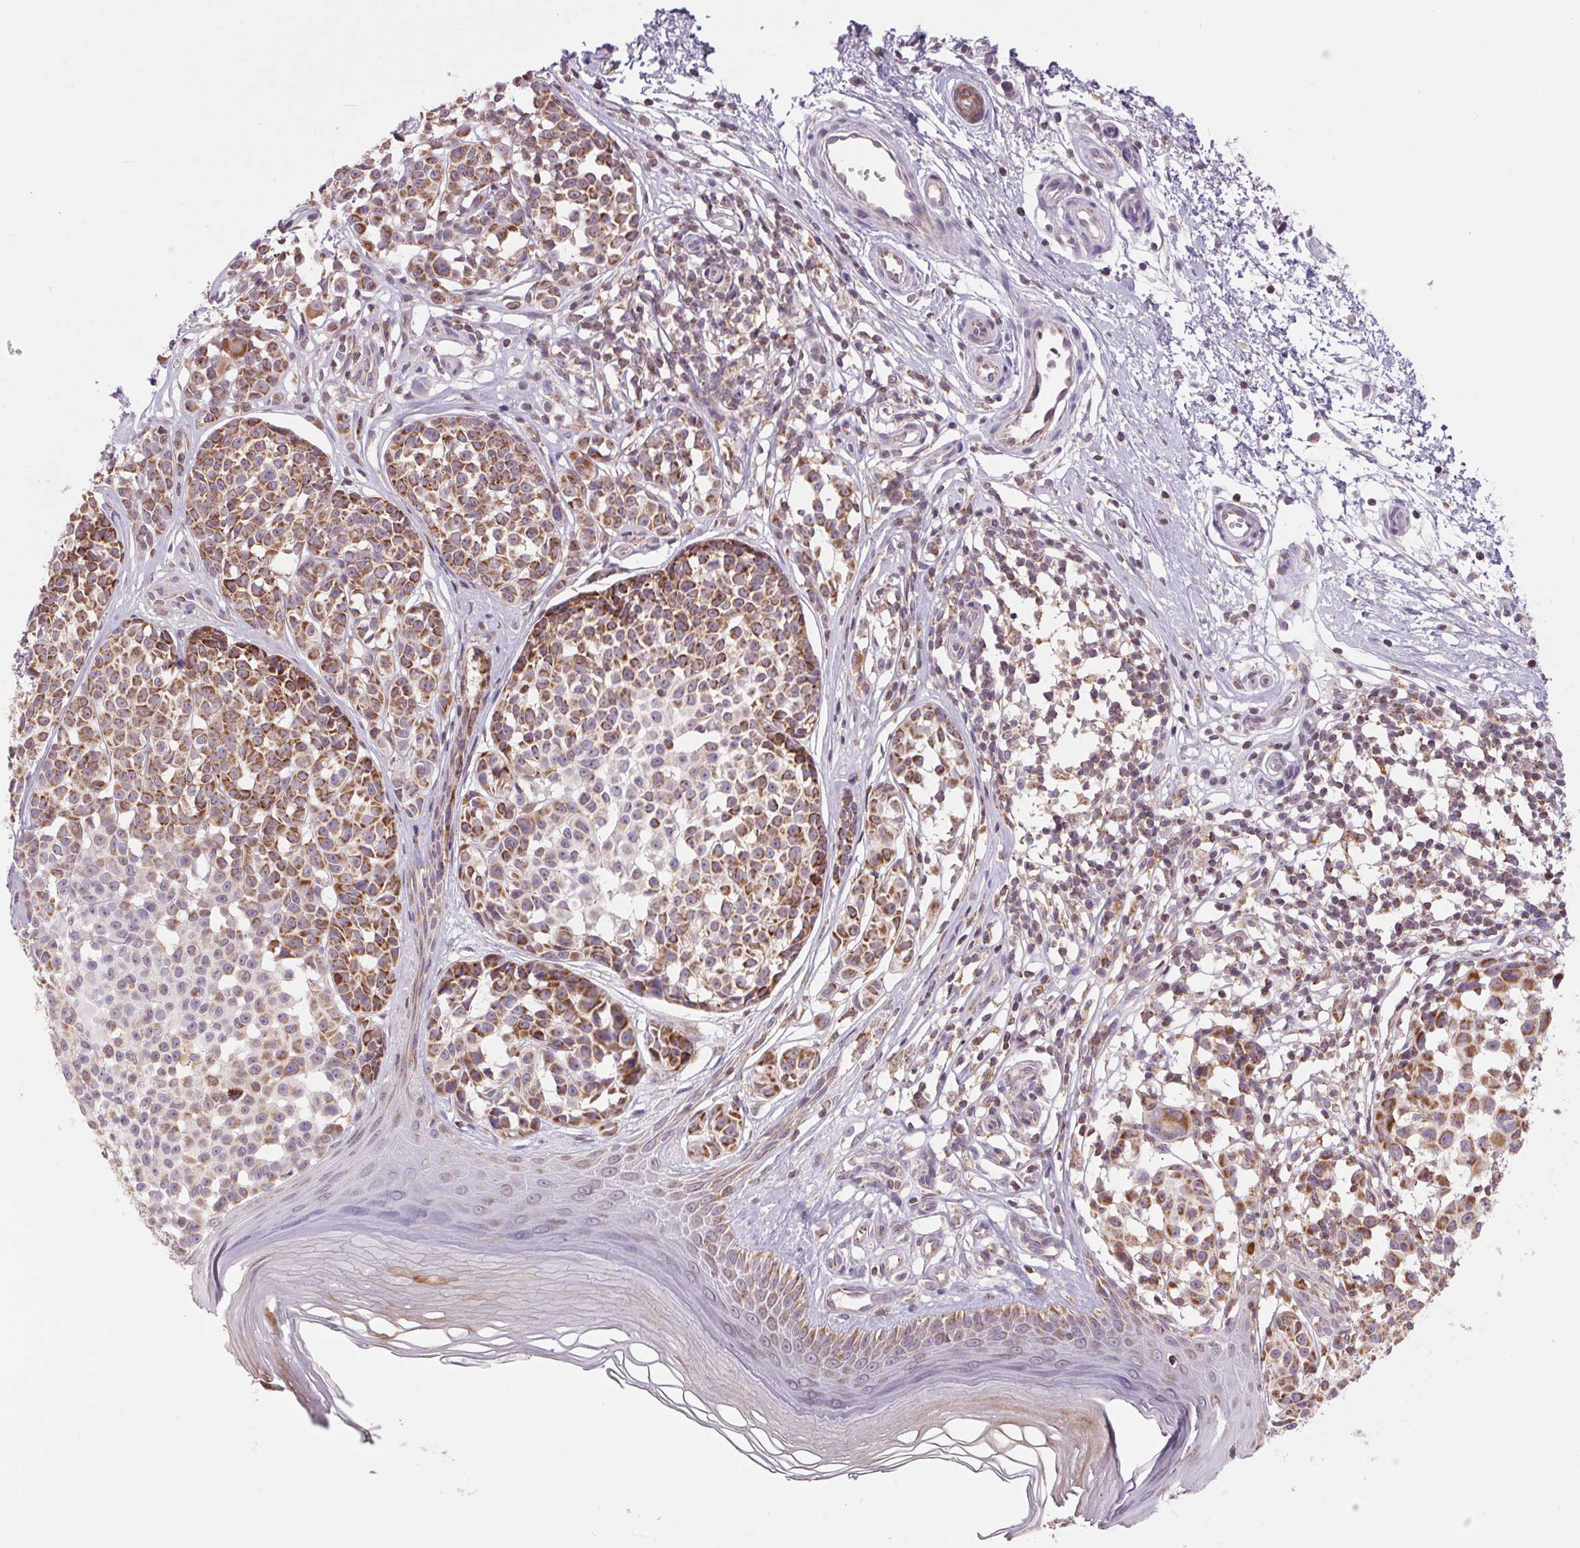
{"staining": {"intensity": "strong", "quantity": ">75%", "location": "cytoplasmic/membranous"}, "tissue": "melanoma", "cell_type": "Tumor cells", "image_type": "cancer", "snomed": [{"axis": "morphology", "description": "Malignant melanoma, NOS"}, {"axis": "topography", "description": "Skin"}], "caption": "Protein staining reveals strong cytoplasmic/membranous positivity in about >75% of tumor cells in malignant melanoma.", "gene": "COX6A1", "patient": {"sex": "female", "age": 90}}